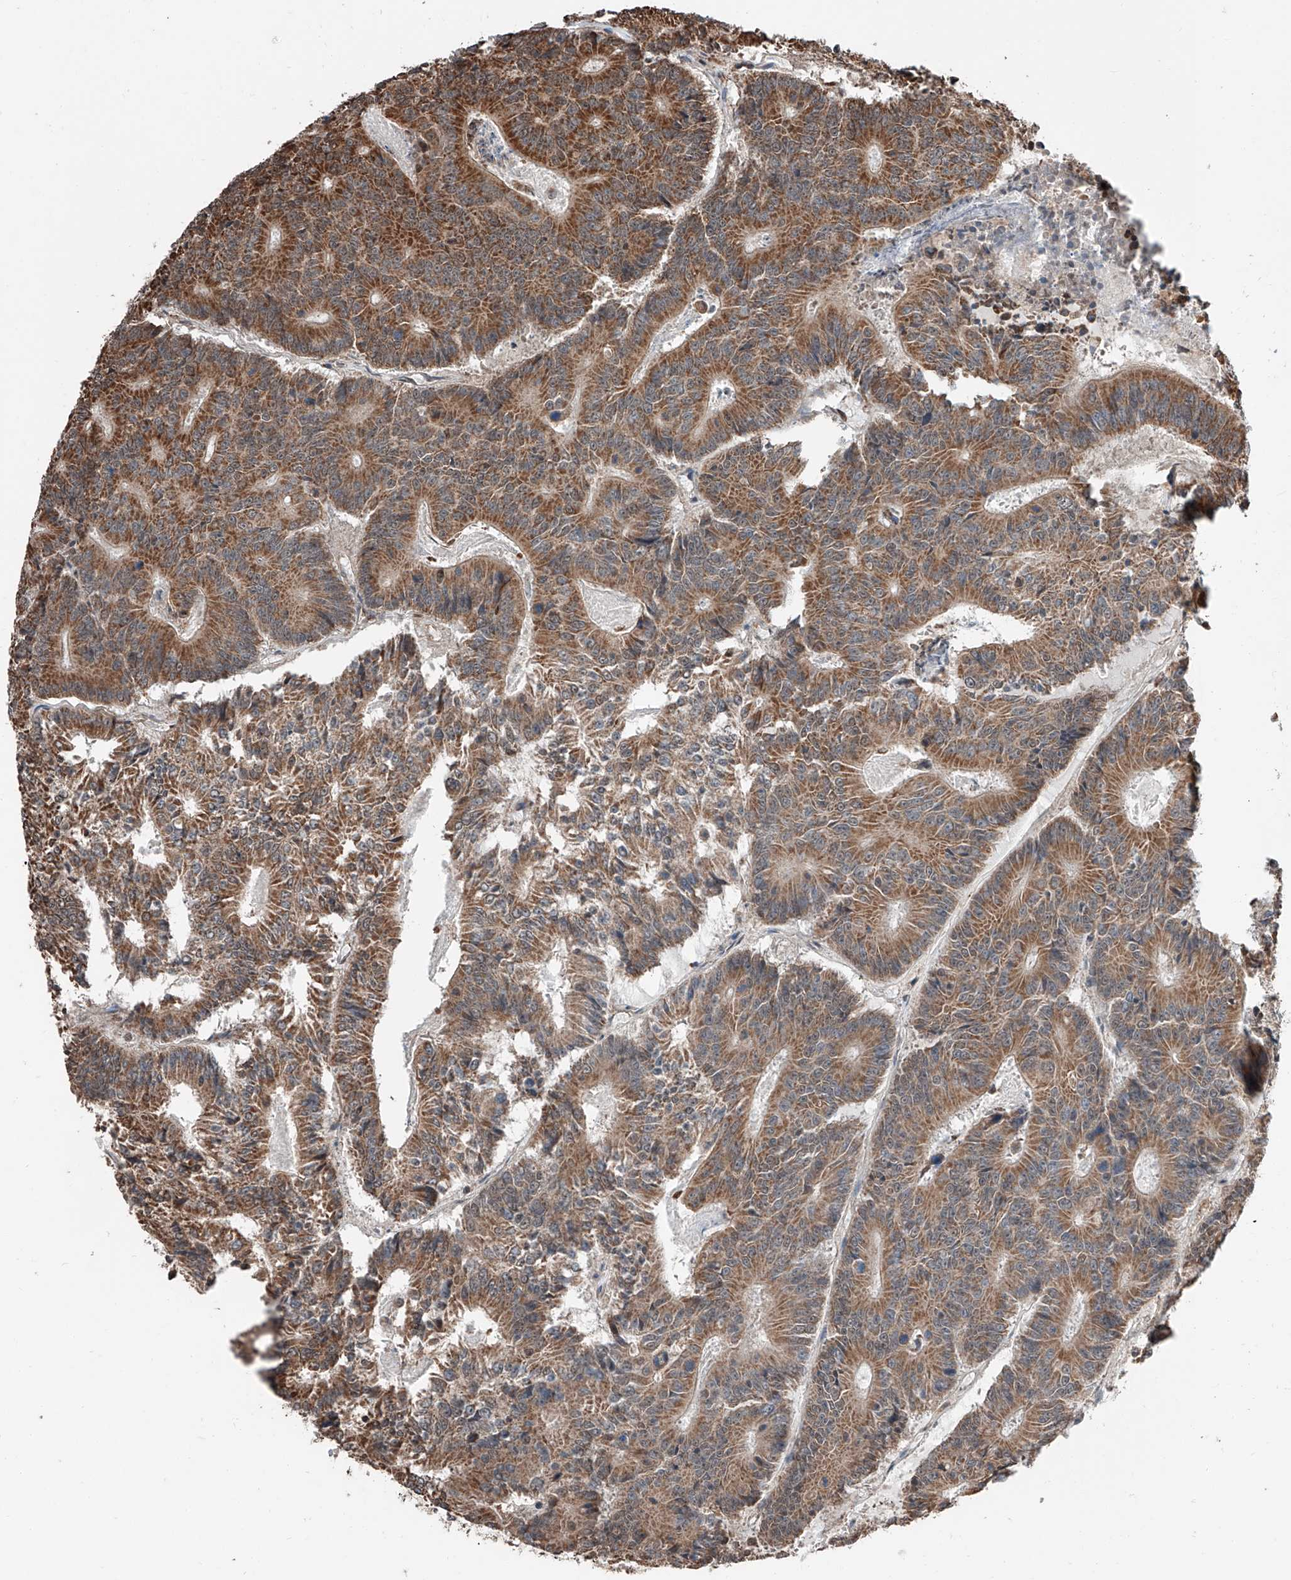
{"staining": {"intensity": "moderate", "quantity": ">75%", "location": "cytoplasmic/membranous"}, "tissue": "colorectal cancer", "cell_type": "Tumor cells", "image_type": "cancer", "snomed": [{"axis": "morphology", "description": "Adenocarcinoma, NOS"}, {"axis": "topography", "description": "Colon"}], "caption": "Human colorectal cancer stained for a protein (brown) shows moderate cytoplasmic/membranous positive positivity in about >75% of tumor cells.", "gene": "ZNF445", "patient": {"sex": "male", "age": 83}}